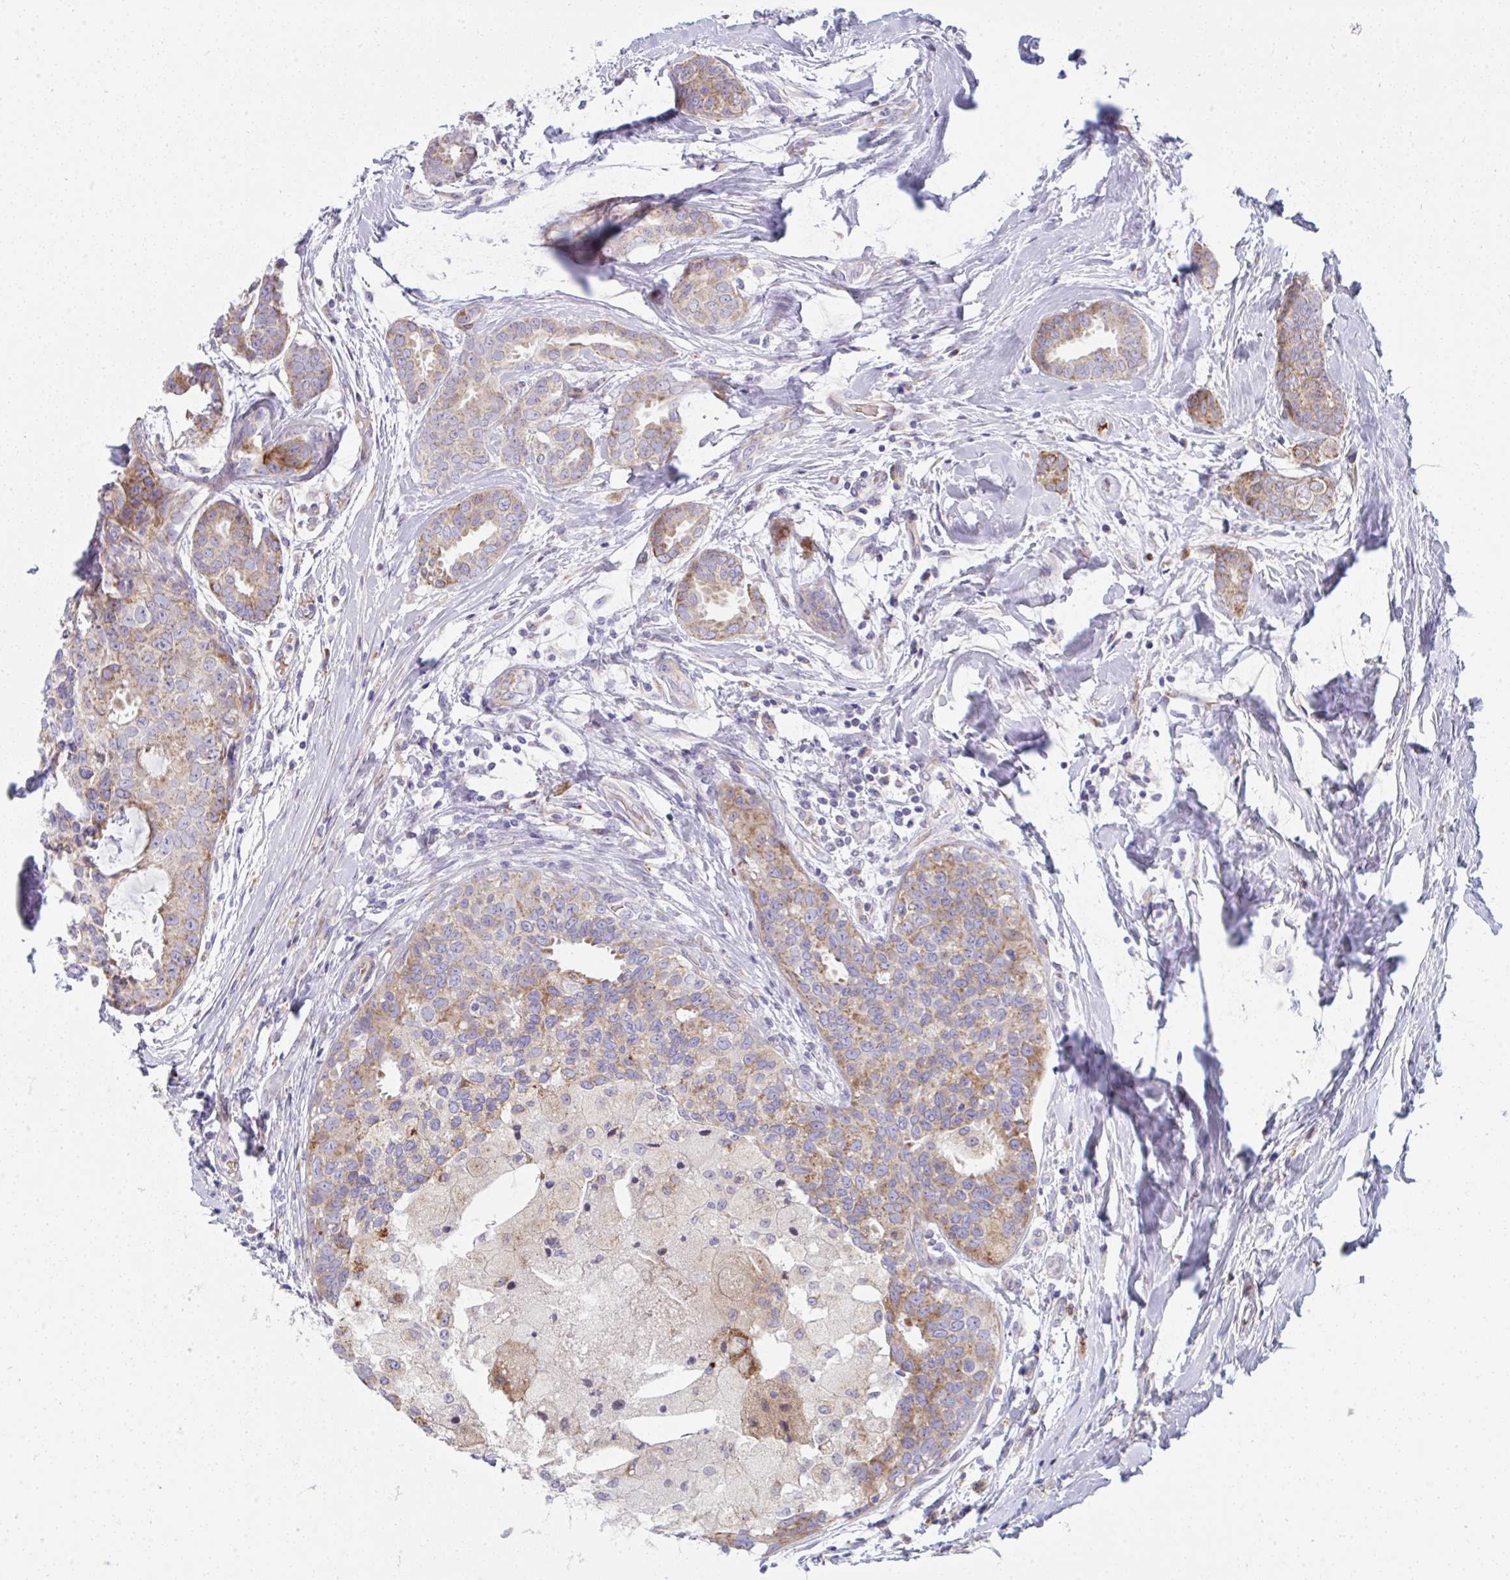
{"staining": {"intensity": "moderate", "quantity": "25%-75%", "location": "cytoplasmic/membranous"}, "tissue": "breast cancer", "cell_type": "Tumor cells", "image_type": "cancer", "snomed": [{"axis": "morphology", "description": "Duct carcinoma"}, {"axis": "topography", "description": "Breast"}], "caption": "Protein expression analysis of human breast cancer (infiltrating ductal carcinoma) reveals moderate cytoplasmic/membranous positivity in about 25%-75% of tumor cells.", "gene": "NTN1", "patient": {"sex": "female", "age": 45}}